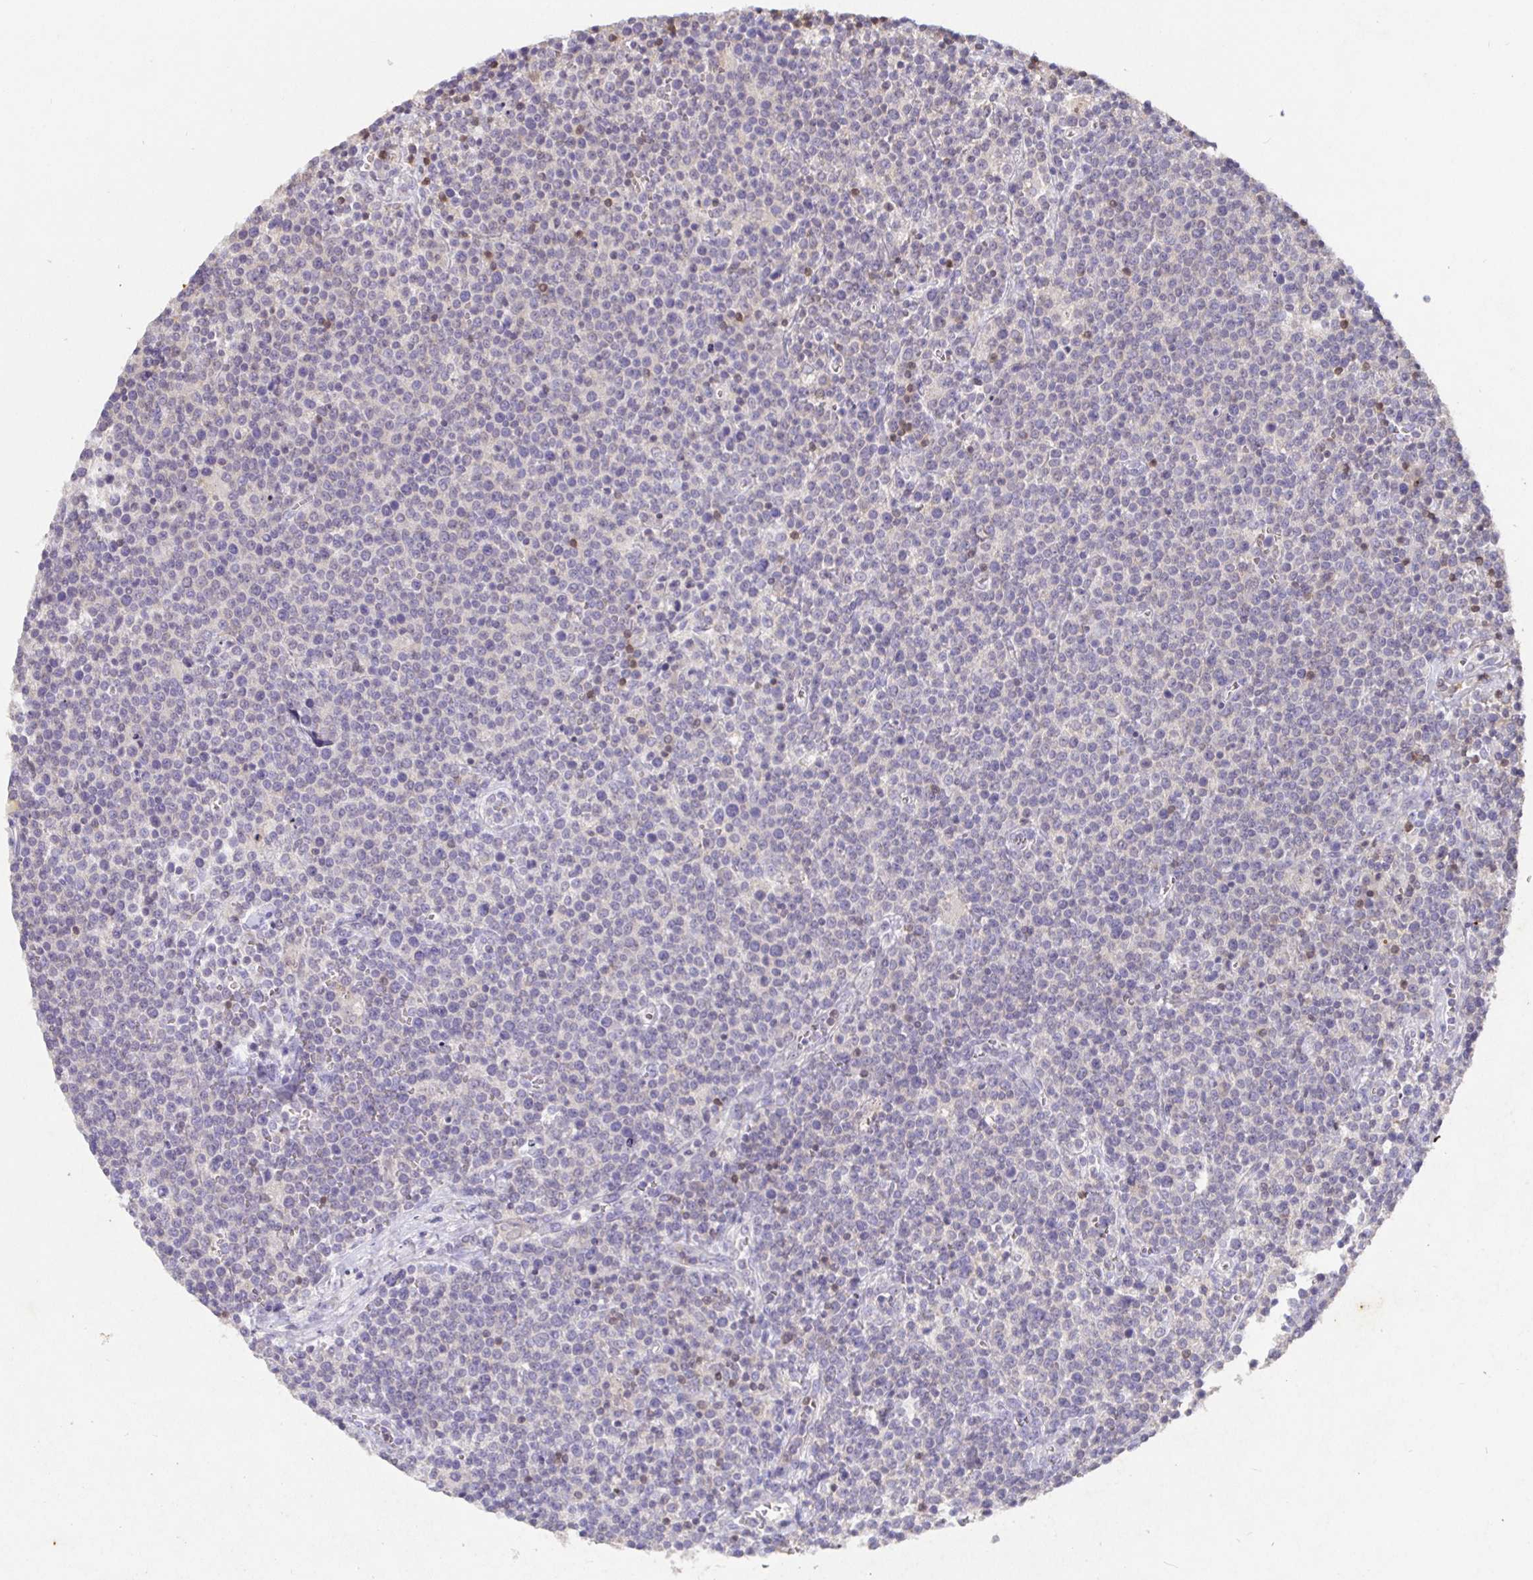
{"staining": {"intensity": "negative", "quantity": "none", "location": "none"}, "tissue": "lymphoma", "cell_type": "Tumor cells", "image_type": "cancer", "snomed": [{"axis": "morphology", "description": "Malignant lymphoma, non-Hodgkin's type, High grade"}, {"axis": "topography", "description": "Lymph node"}], "caption": "This is a photomicrograph of immunohistochemistry staining of malignant lymphoma, non-Hodgkin's type (high-grade), which shows no staining in tumor cells. Brightfield microscopy of immunohistochemistry stained with DAB (brown) and hematoxylin (blue), captured at high magnification.", "gene": "SHISA4", "patient": {"sex": "male", "age": 61}}